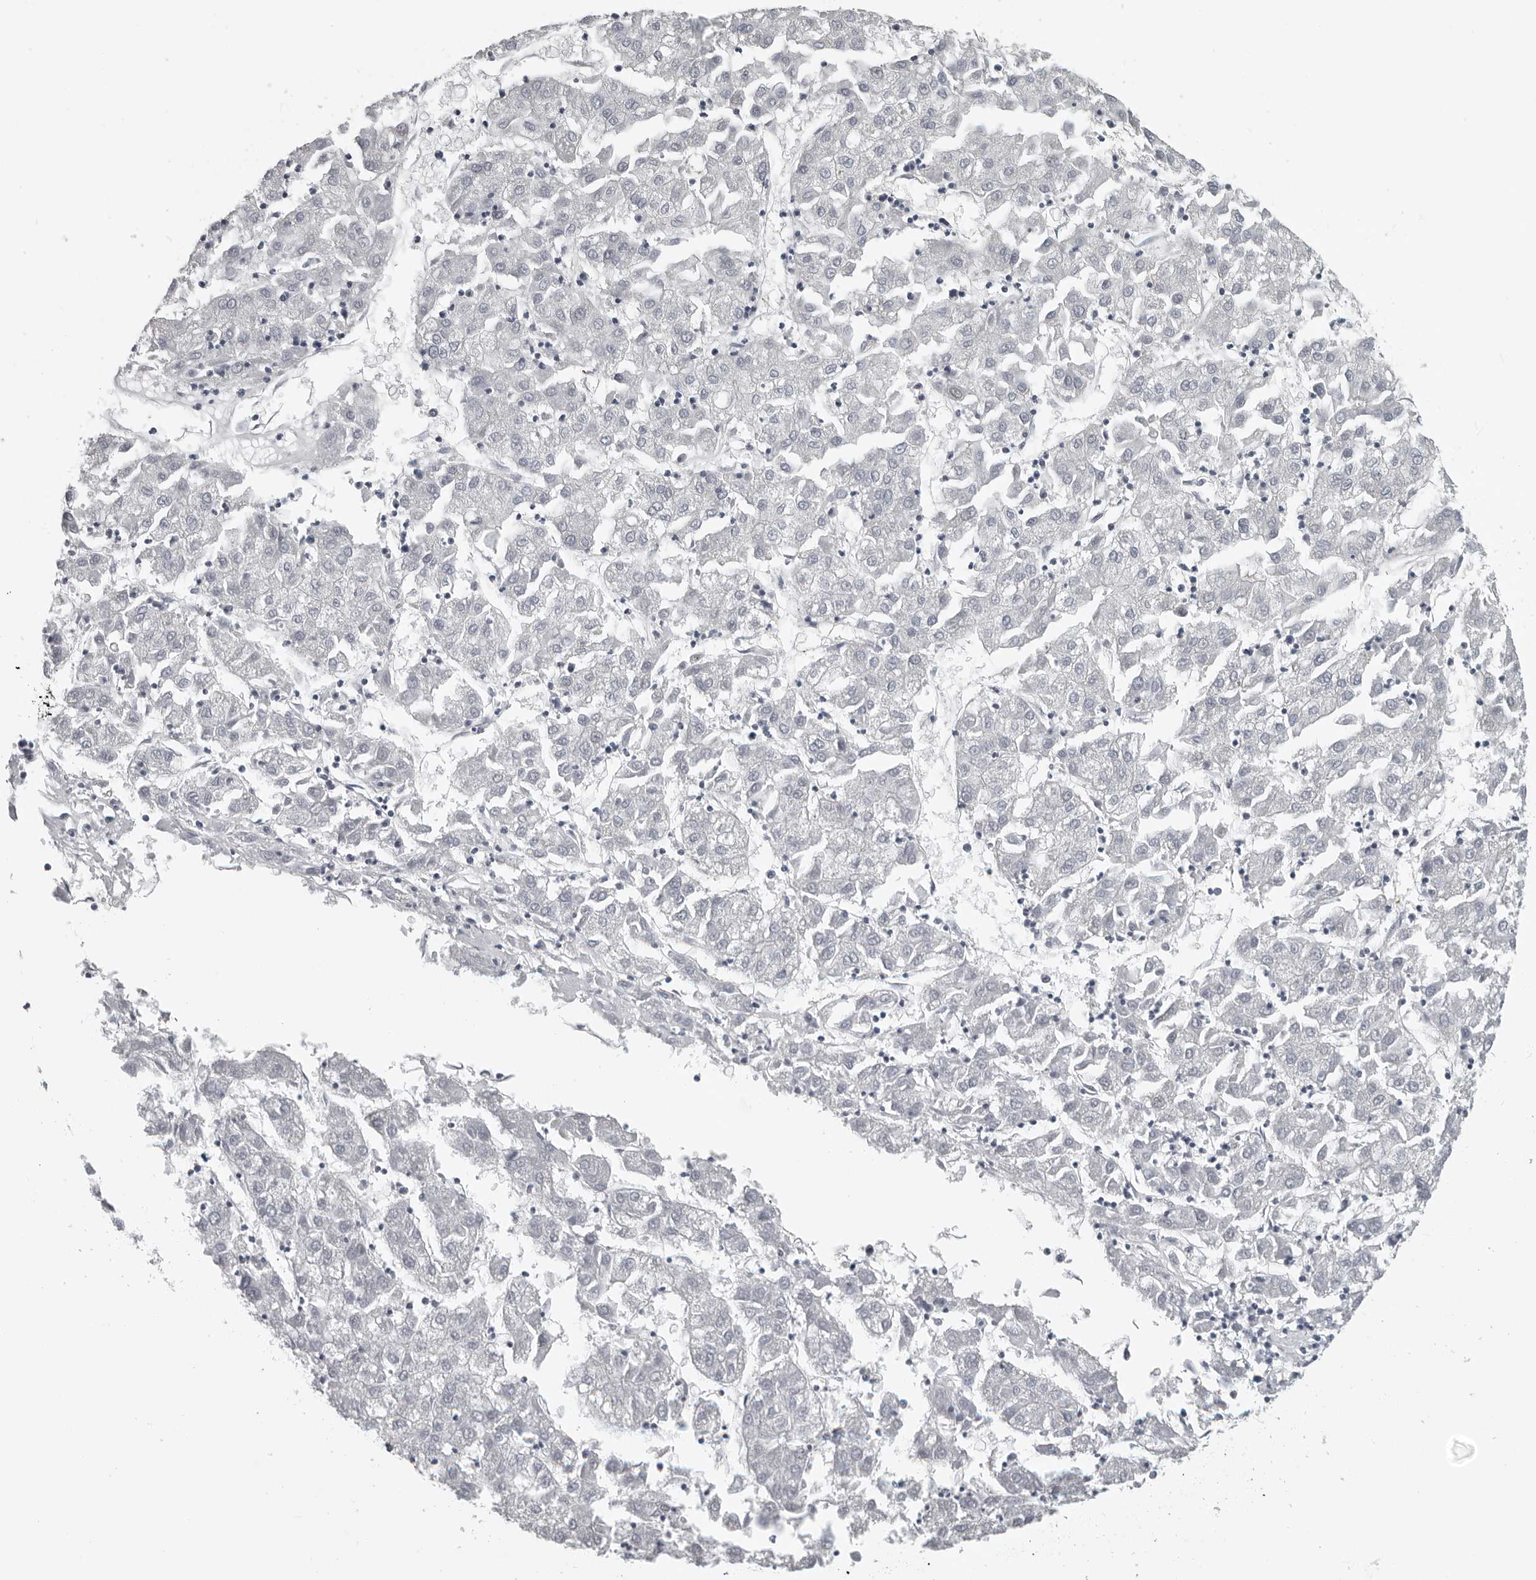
{"staining": {"intensity": "negative", "quantity": "none", "location": "none"}, "tissue": "liver cancer", "cell_type": "Tumor cells", "image_type": "cancer", "snomed": [{"axis": "morphology", "description": "Carcinoma, Hepatocellular, NOS"}, {"axis": "topography", "description": "Liver"}], "caption": "Histopathology image shows no protein staining in tumor cells of liver hepatocellular carcinoma tissue.", "gene": "SATB2", "patient": {"sex": "male", "age": 72}}